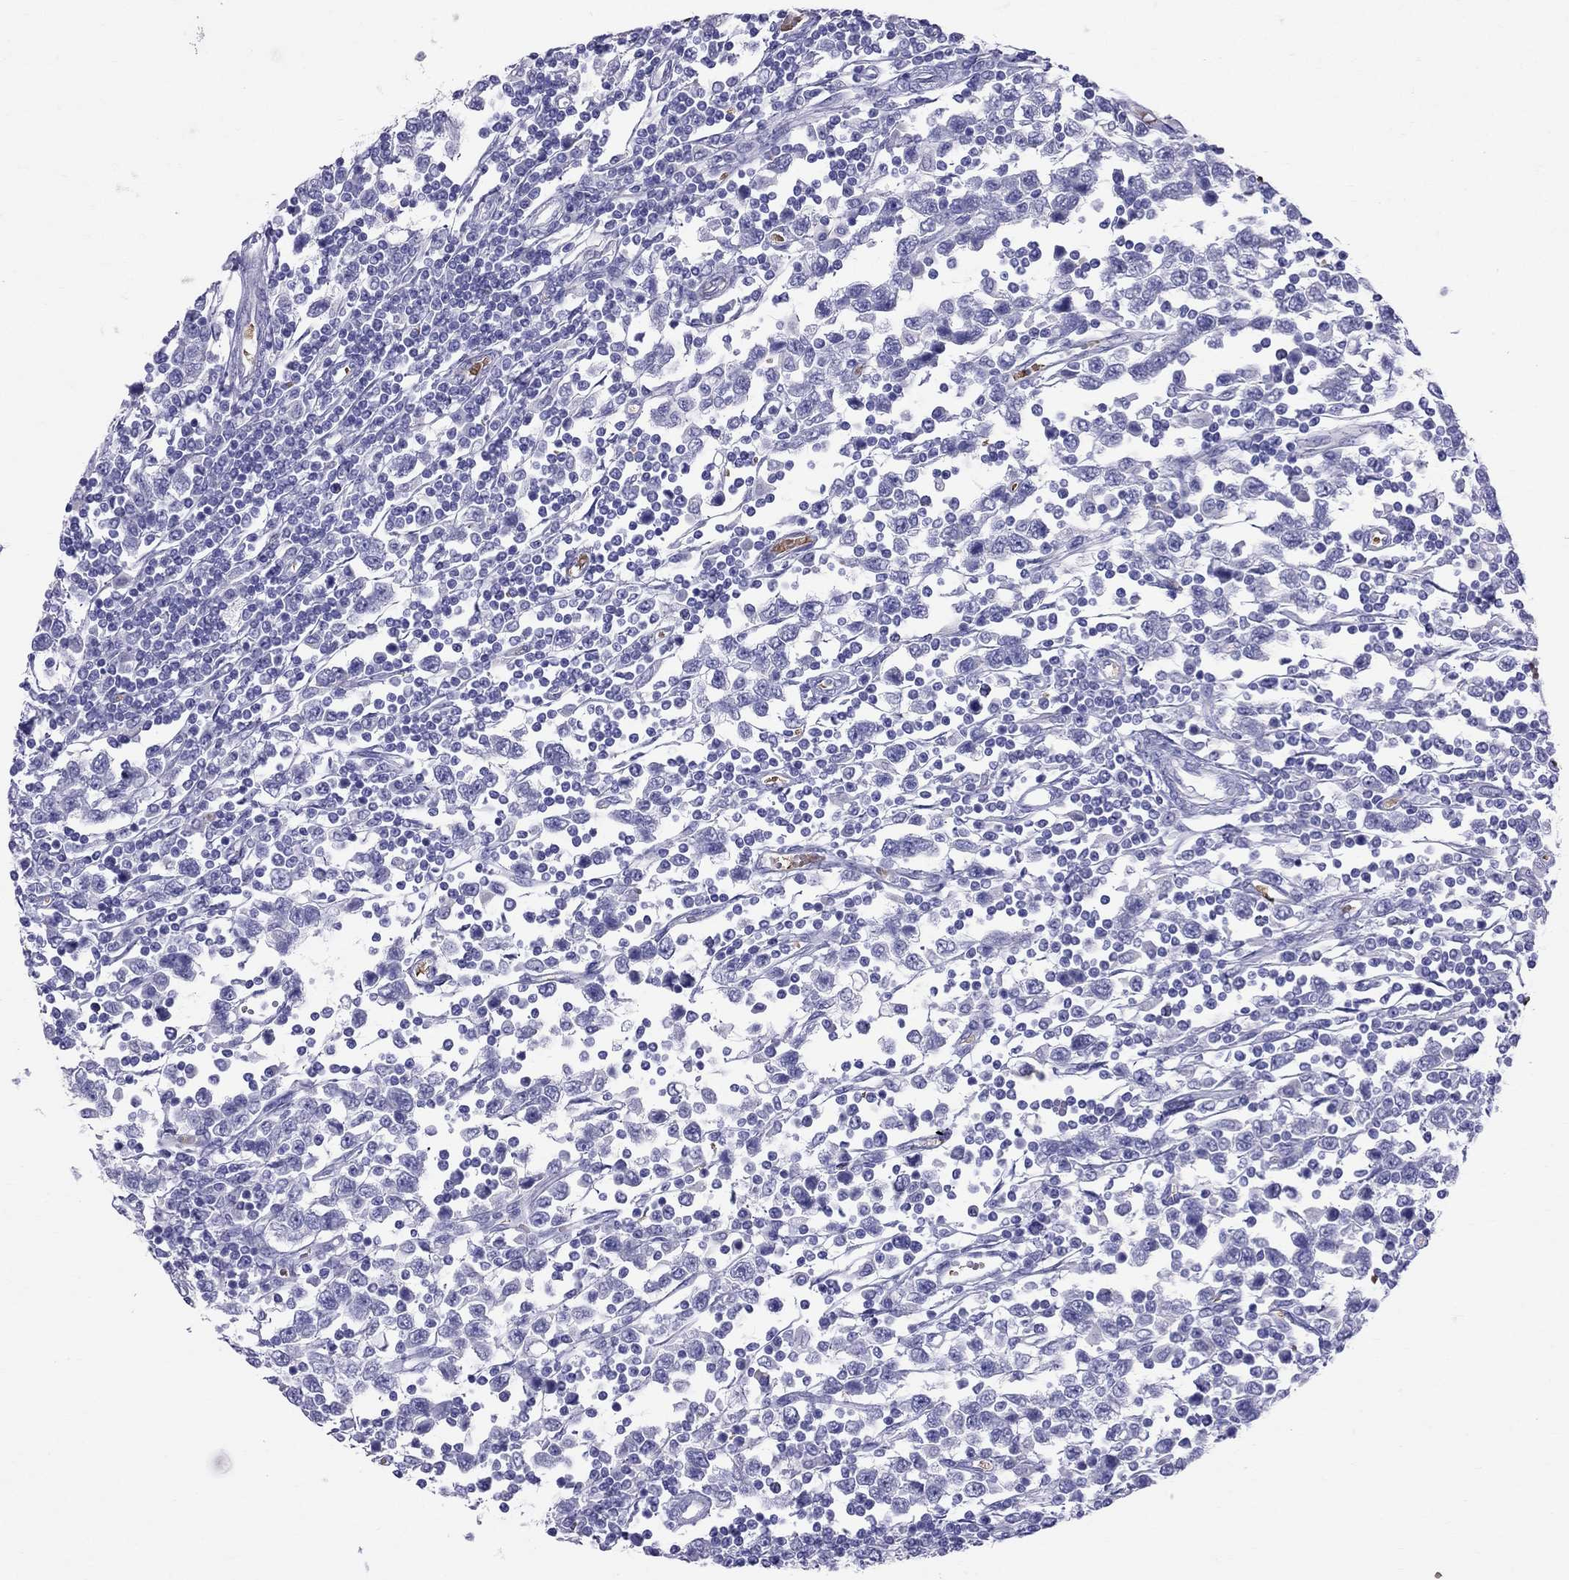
{"staining": {"intensity": "negative", "quantity": "none", "location": "none"}, "tissue": "testis cancer", "cell_type": "Tumor cells", "image_type": "cancer", "snomed": [{"axis": "morphology", "description": "Seminoma, NOS"}, {"axis": "topography", "description": "Testis"}], "caption": "Immunohistochemistry image of human seminoma (testis) stained for a protein (brown), which reveals no positivity in tumor cells.", "gene": "DNAAF6", "patient": {"sex": "male", "age": 34}}